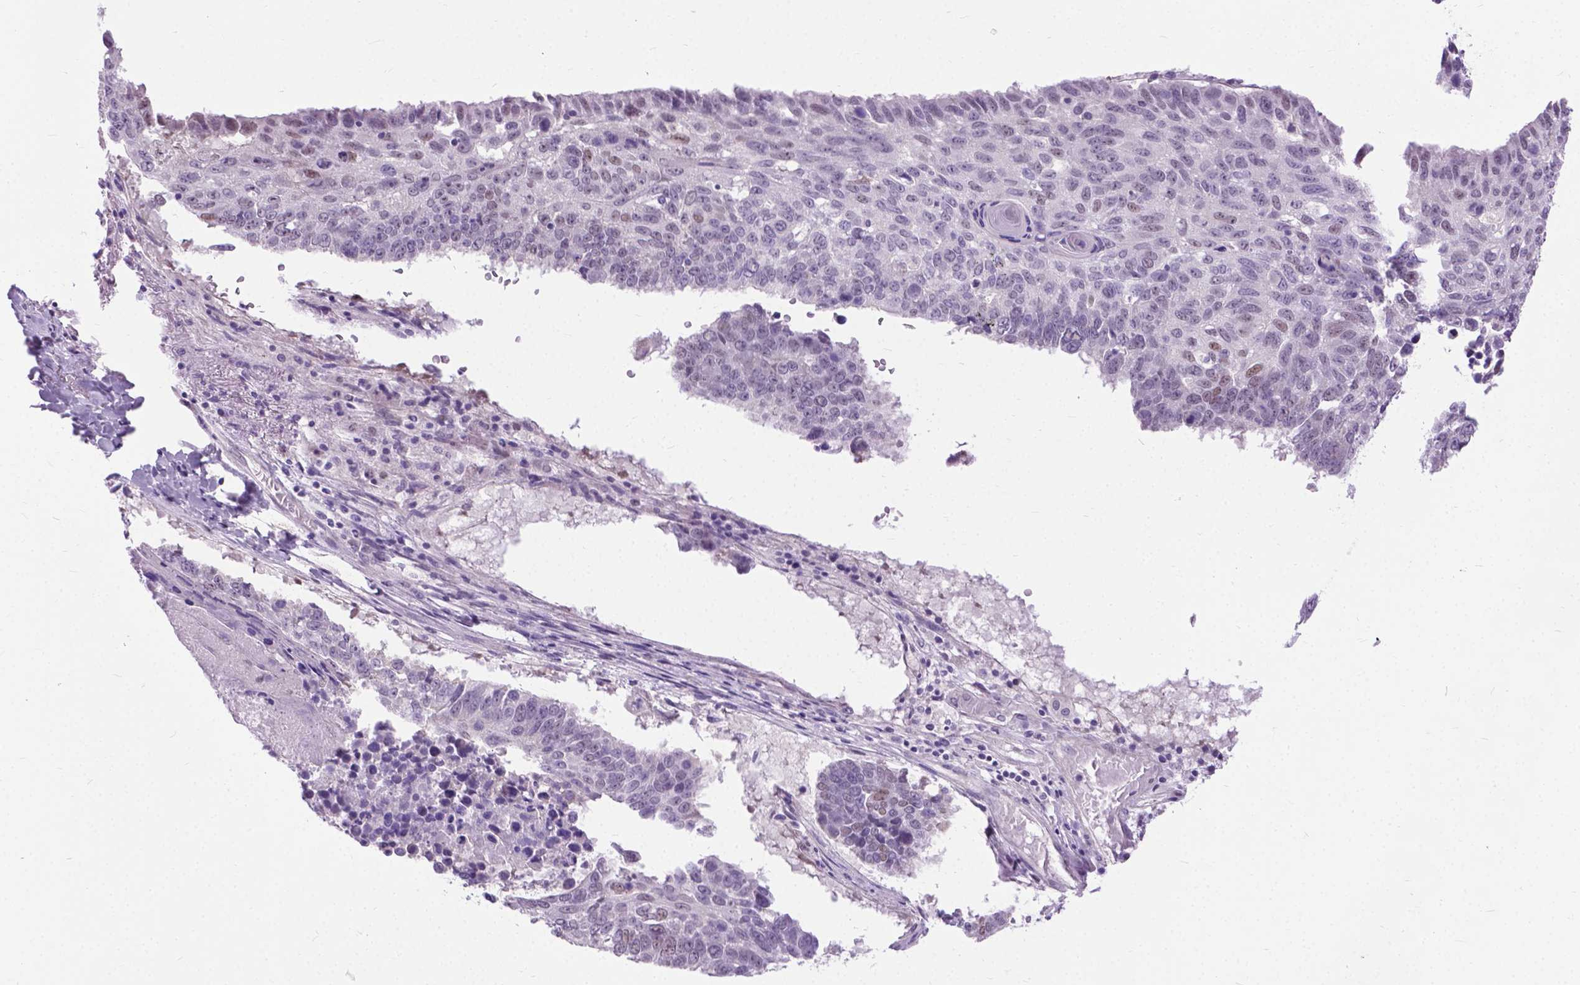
{"staining": {"intensity": "negative", "quantity": "none", "location": "none"}, "tissue": "lung cancer", "cell_type": "Tumor cells", "image_type": "cancer", "snomed": [{"axis": "morphology", "description": "Squamous cell carcinoma, NOS"}, {"axis": "topography", "description": "Lung"}], "caption": "Tumor cells show no significant protein expression in lung cancer.", "gene": "APCDD1L", "patient": {"sex": "male", "age": 73}}